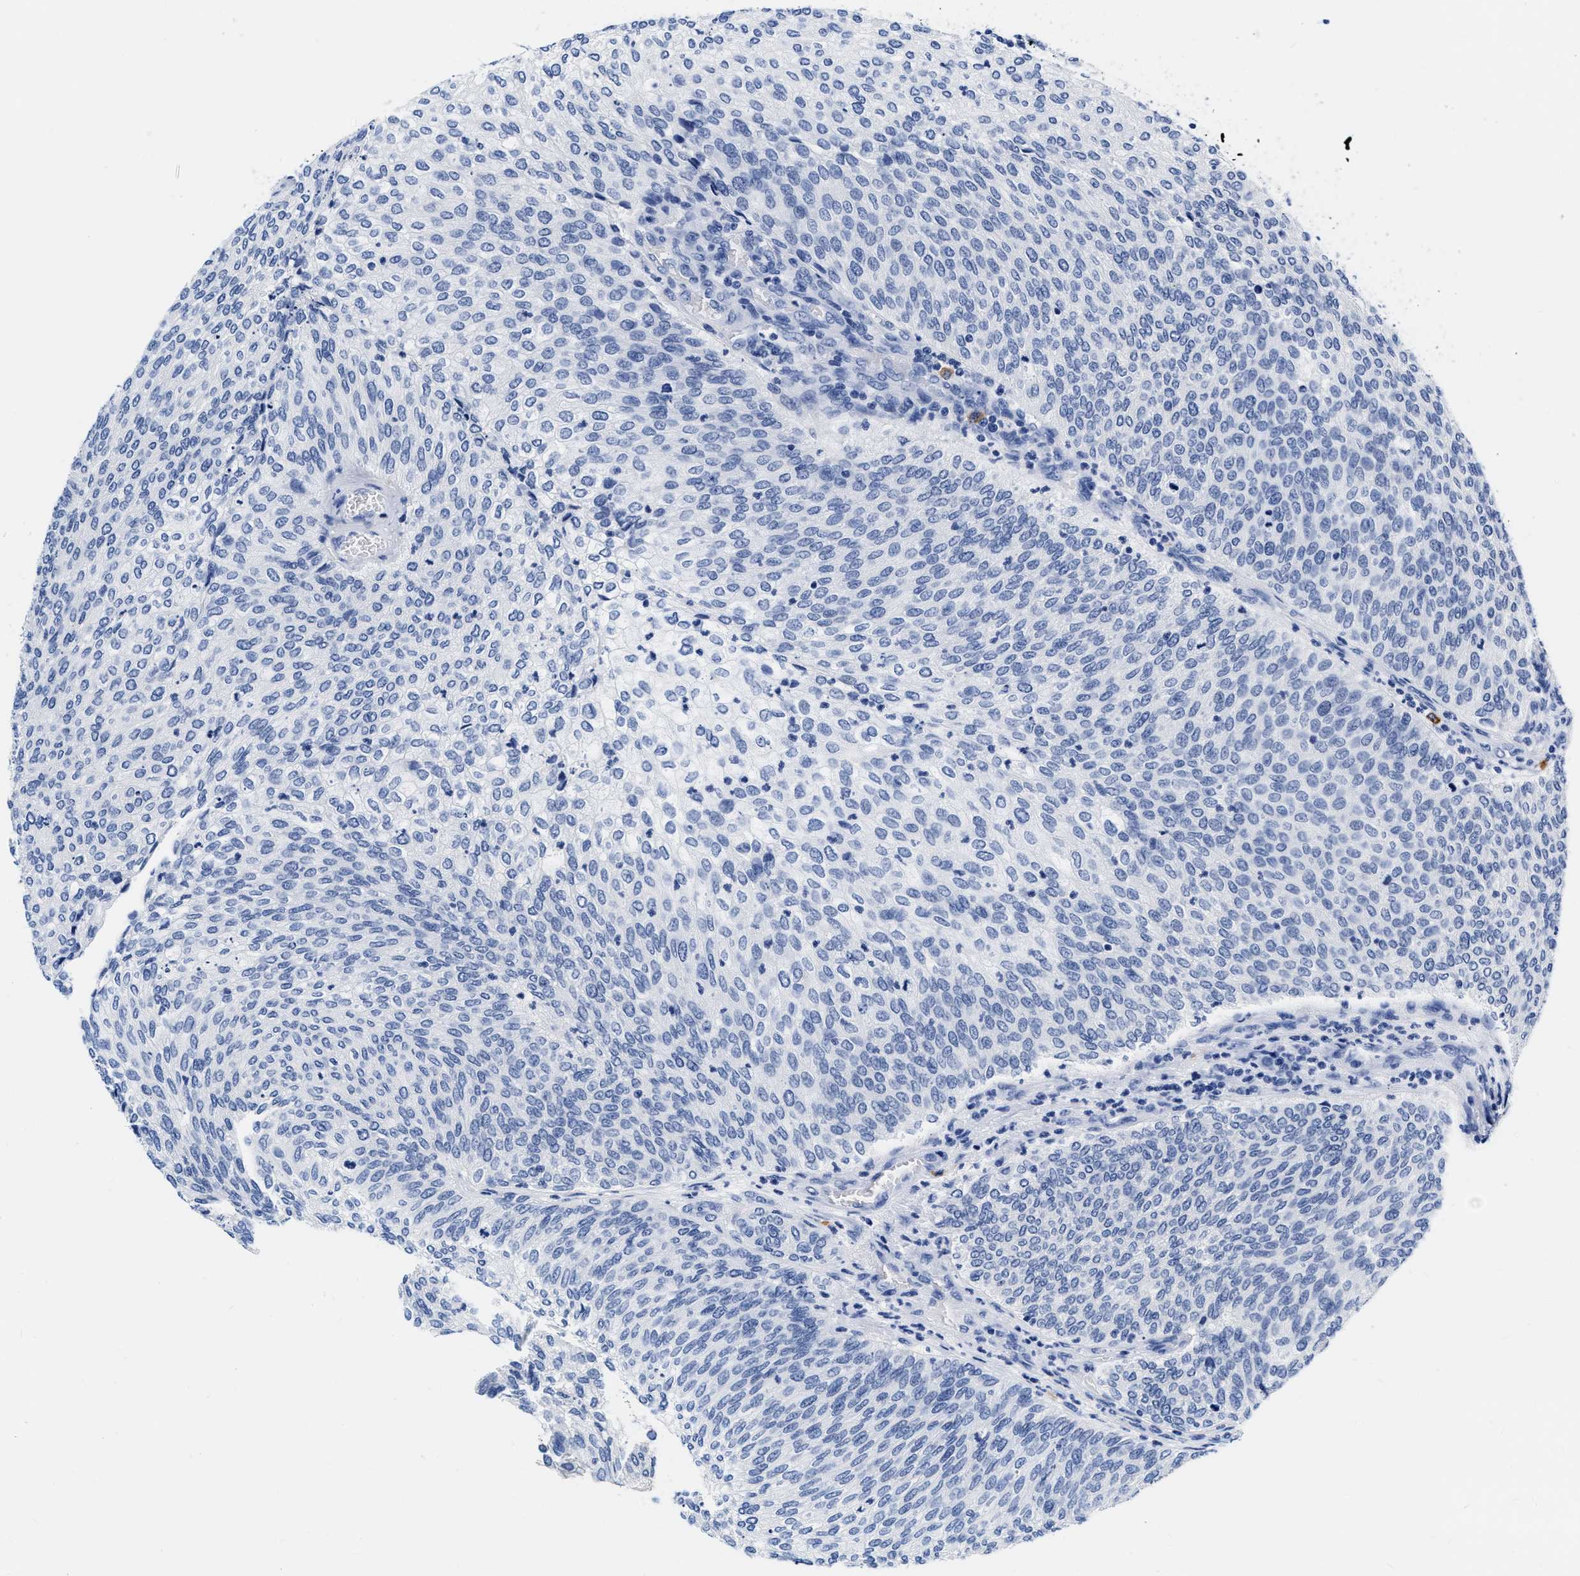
{"staining": {"intensity": "negative", "quantity": "none", "location": "none"}, "tissue": "urothelial cancer", "cell_type": "Tumor cells", "image_type": "cancer", "snomed": [{"axis": "morphology", "description": "Urothelial carcinoma, Low grade"}, {"axis": "topography", "description": "Urinary bladder"}], "caption": "High power microscopy micrograph of an IHC photomicrograph of low-grade urothelial carcinoma, revealing no significant expression in tumor cells. (DAB (3,3'-diaminobenzidine) immunohistochemistry with hematoxylin counter stain).", "gene": "CER1", "patient": {"sex": "female", "age": 79}}